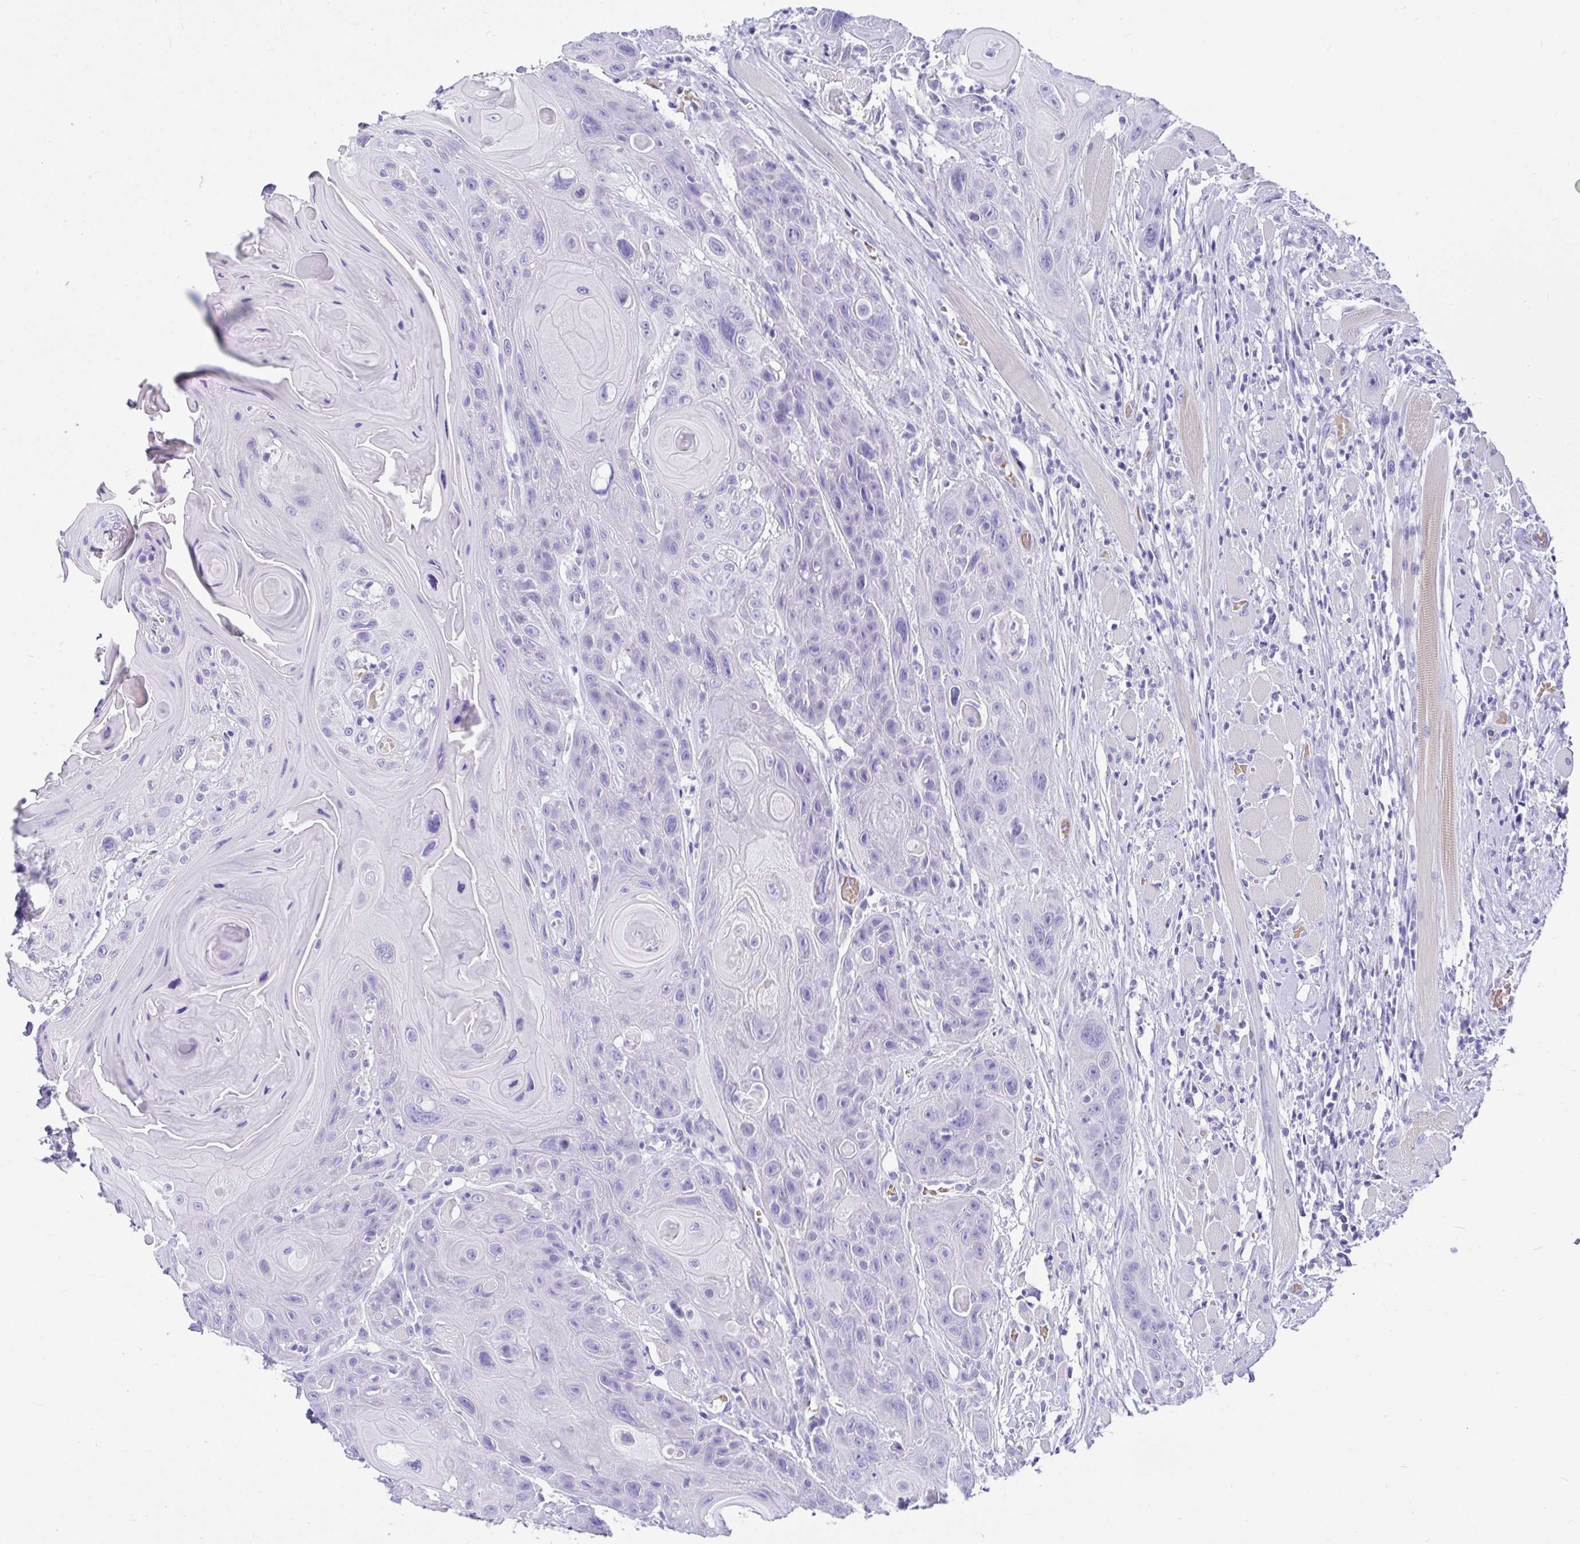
{"staining": {"intensity": "negative", "quantity": "none", "location": "none"}, "tissue": "head and neck cancer", "cell_type": "Tumor cells", "image_type": "cancer", "snomed": [{"axis": "morphology", "description": "Squamous cell carcinoma, NOS"}, {"axis": "topography", "description": "Head-Neck"}], "caption": "IHC of human squamous cell carcinoma (head and neck) demonstrates no expression in tumor cells. (DAB immunohistochemistry visualized using brightfield microscopy, high magnification).", "gene": "ZPBP2", "patient": {"sex": "female", "age": 59}}